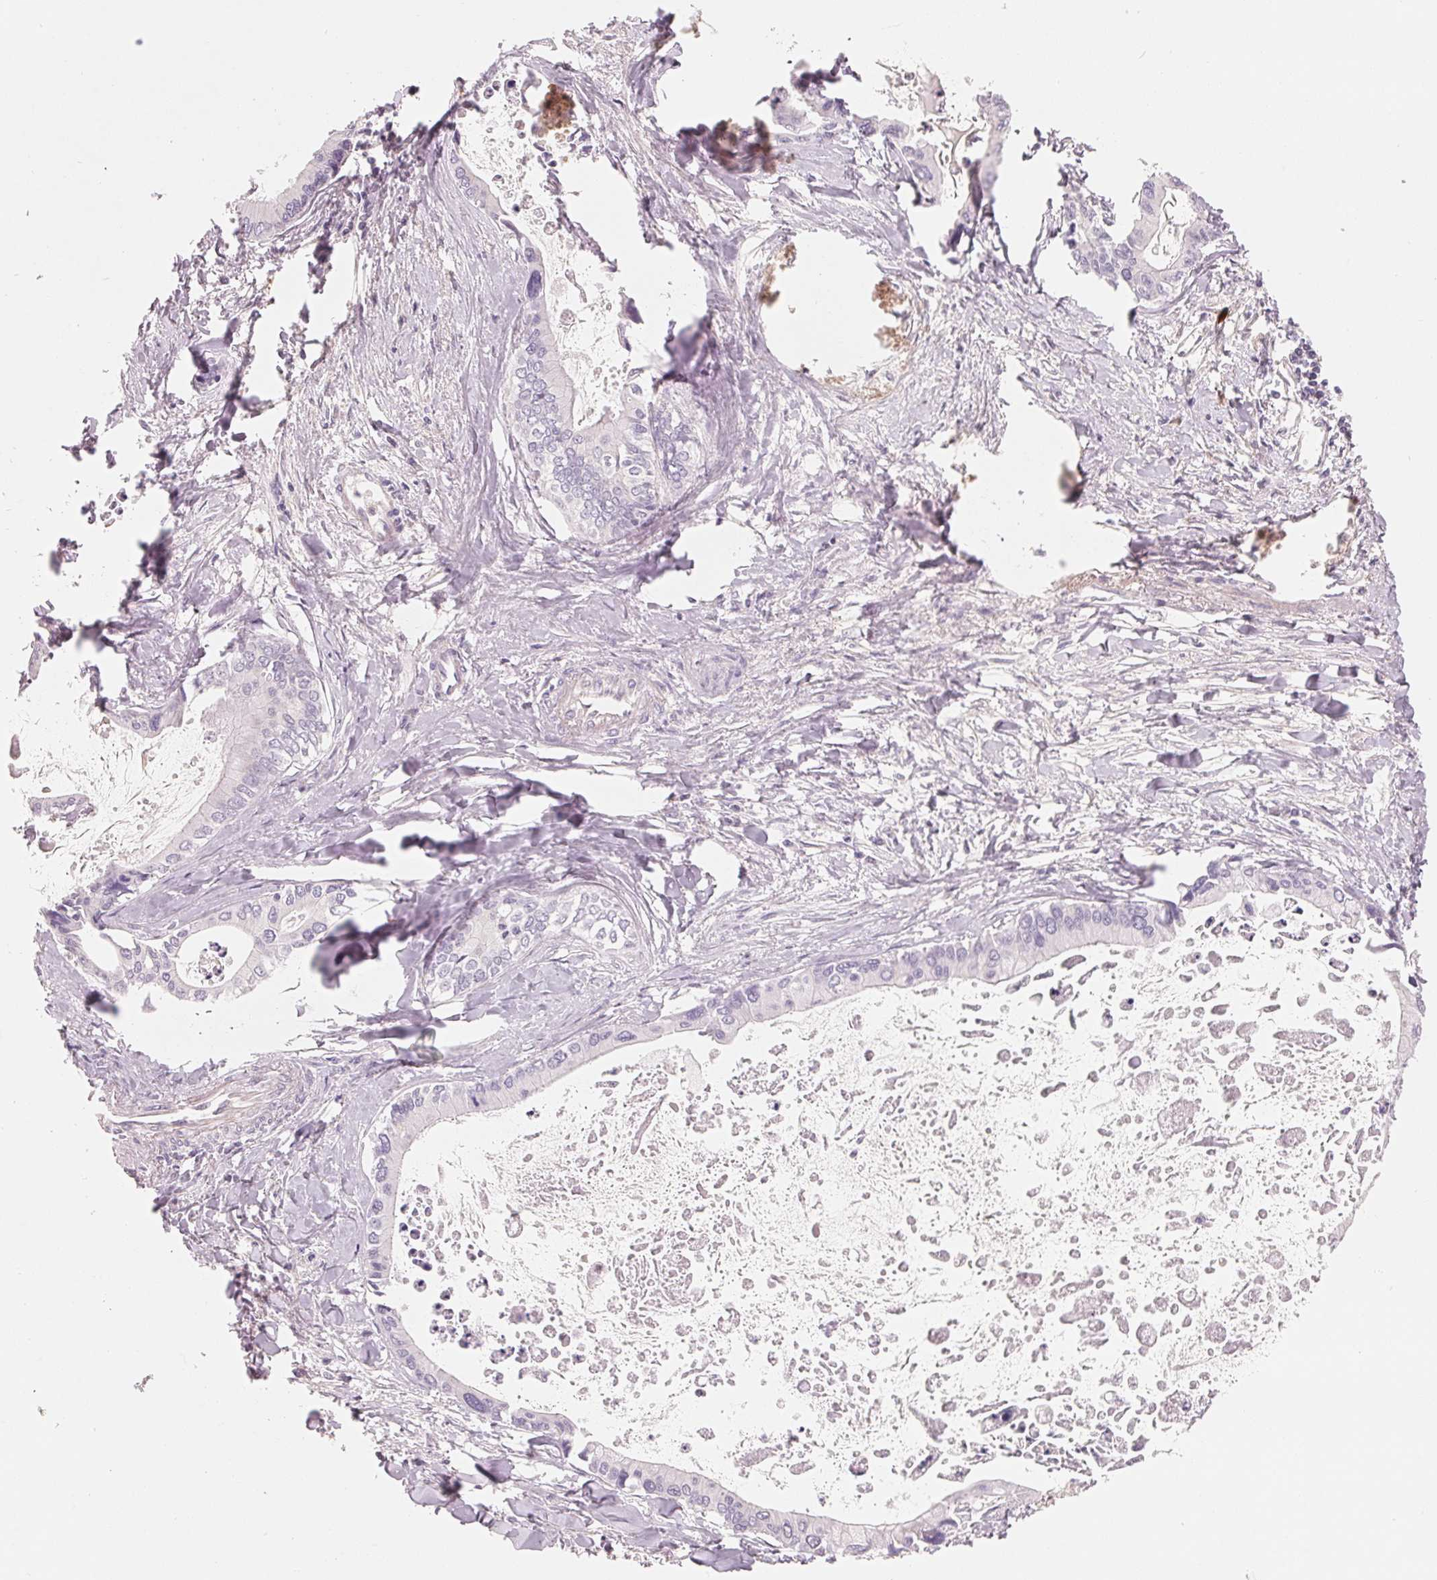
{"staining": {"intensity": "negative", "quantity": "none", "location": "none"}, "tissue": "liver cancer", "cell_type": "Tumor cells", "image_type": "cancer", "snomed": [{"axis": "morphology", "description": "Cholangiocarcinoma"}, {"axis": "topography", "description": "Liver"}], "caption": "DAB immunohistochemical staining of human liver cancer demonstrates no significant positivity in tumor cells.", "gene": "CFHR2", "patient": {"sex": "male", "age": 66}}